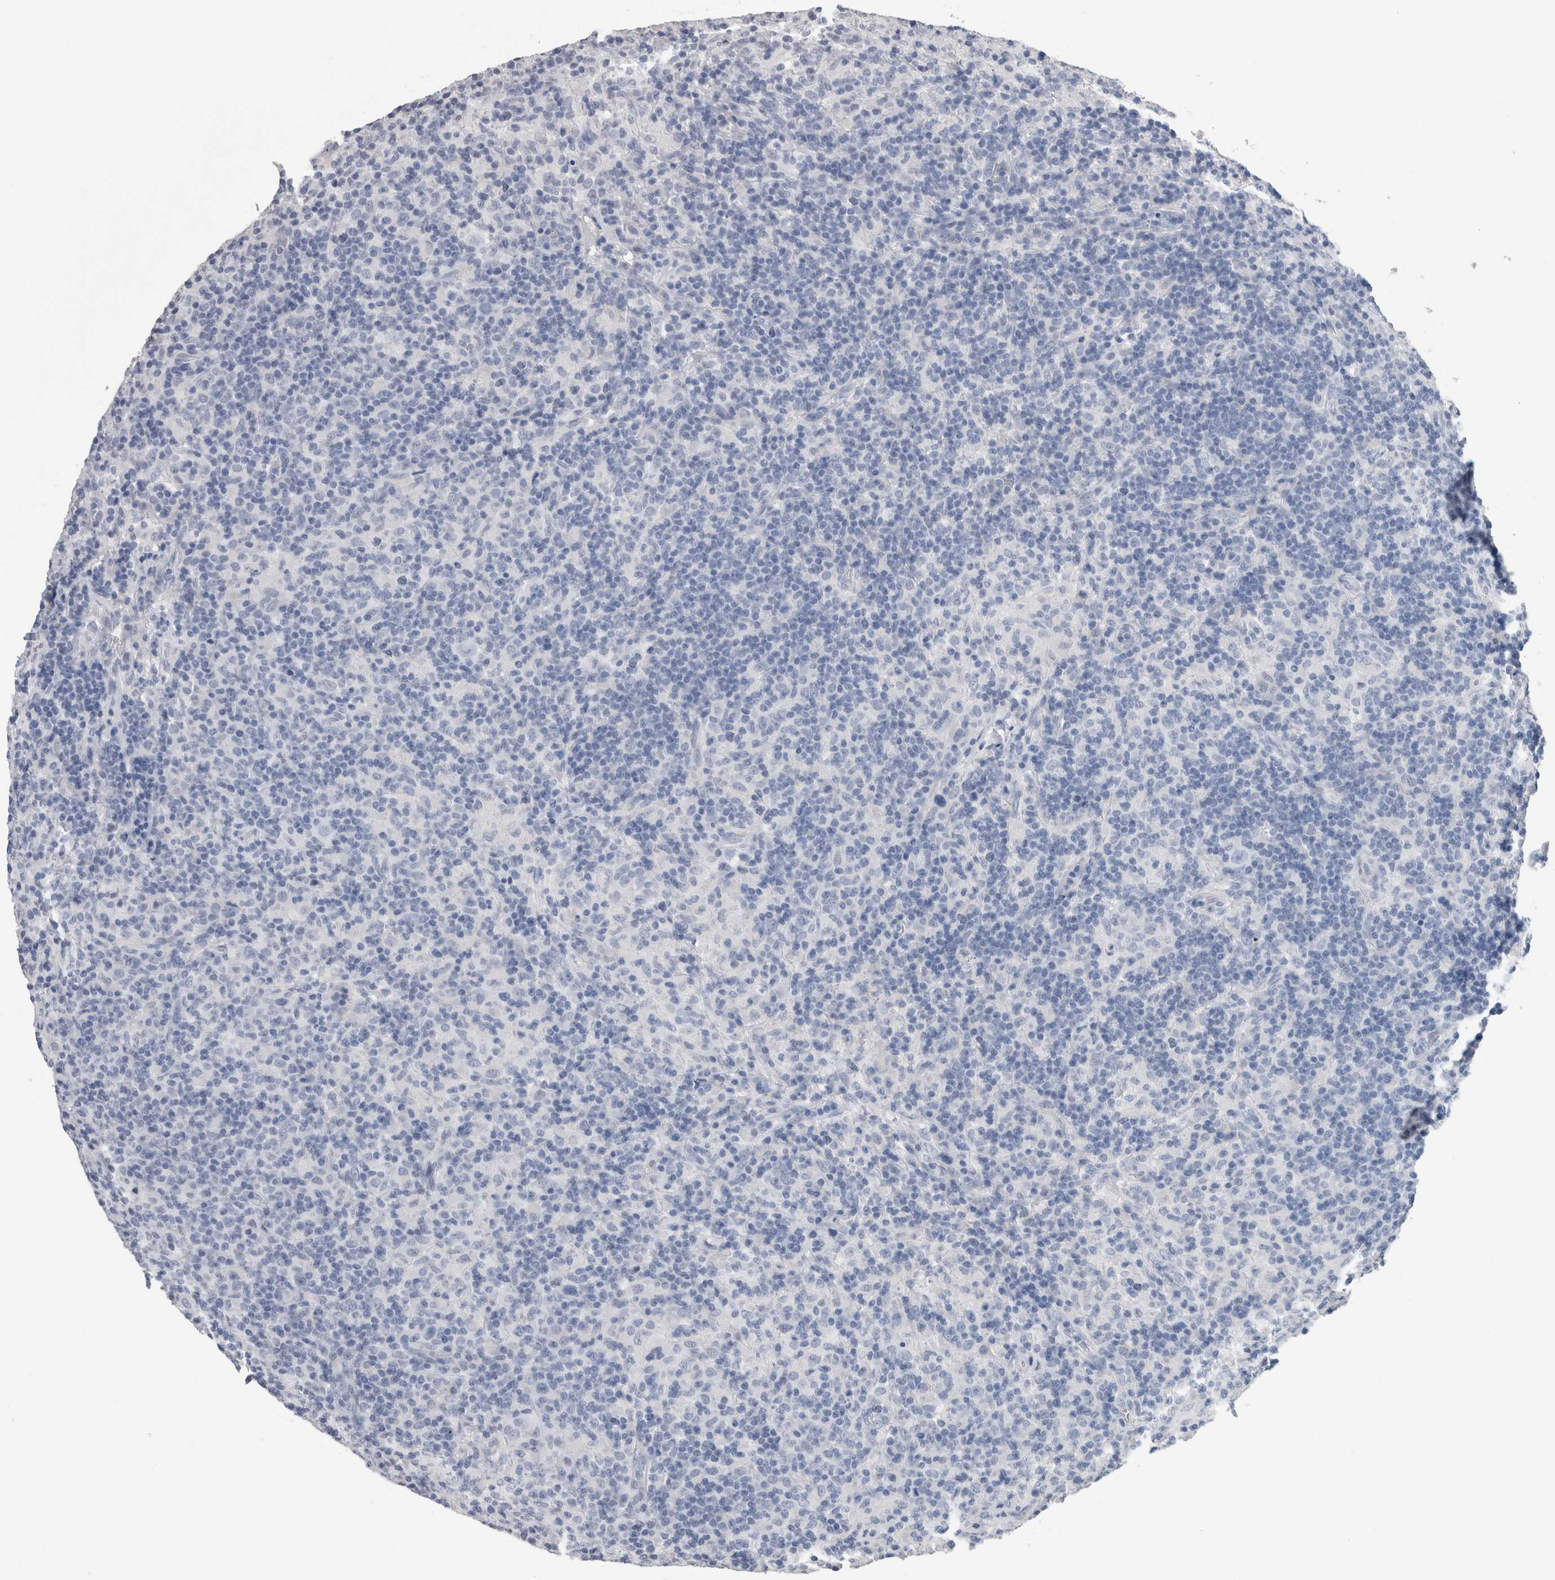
{"staining": {"intensity": "negative", "quantity": "none", "location": "none"}, "tissue": "lymphoma", "cell_type": "Tumor cells", "image_type": "cancer", "snomed": [{"axis": "morphology", "description": "Hodgkin's disease, NOS"}, {"axis": "topography", "description": "Lymph node"}], "caption": "Human Hodgkin's disease stained for a protein using immunohistochemistry demonstrates no positivity in tumor cells.", "gene": "CA8", "patient": {"sex": "male", "age": 70}}